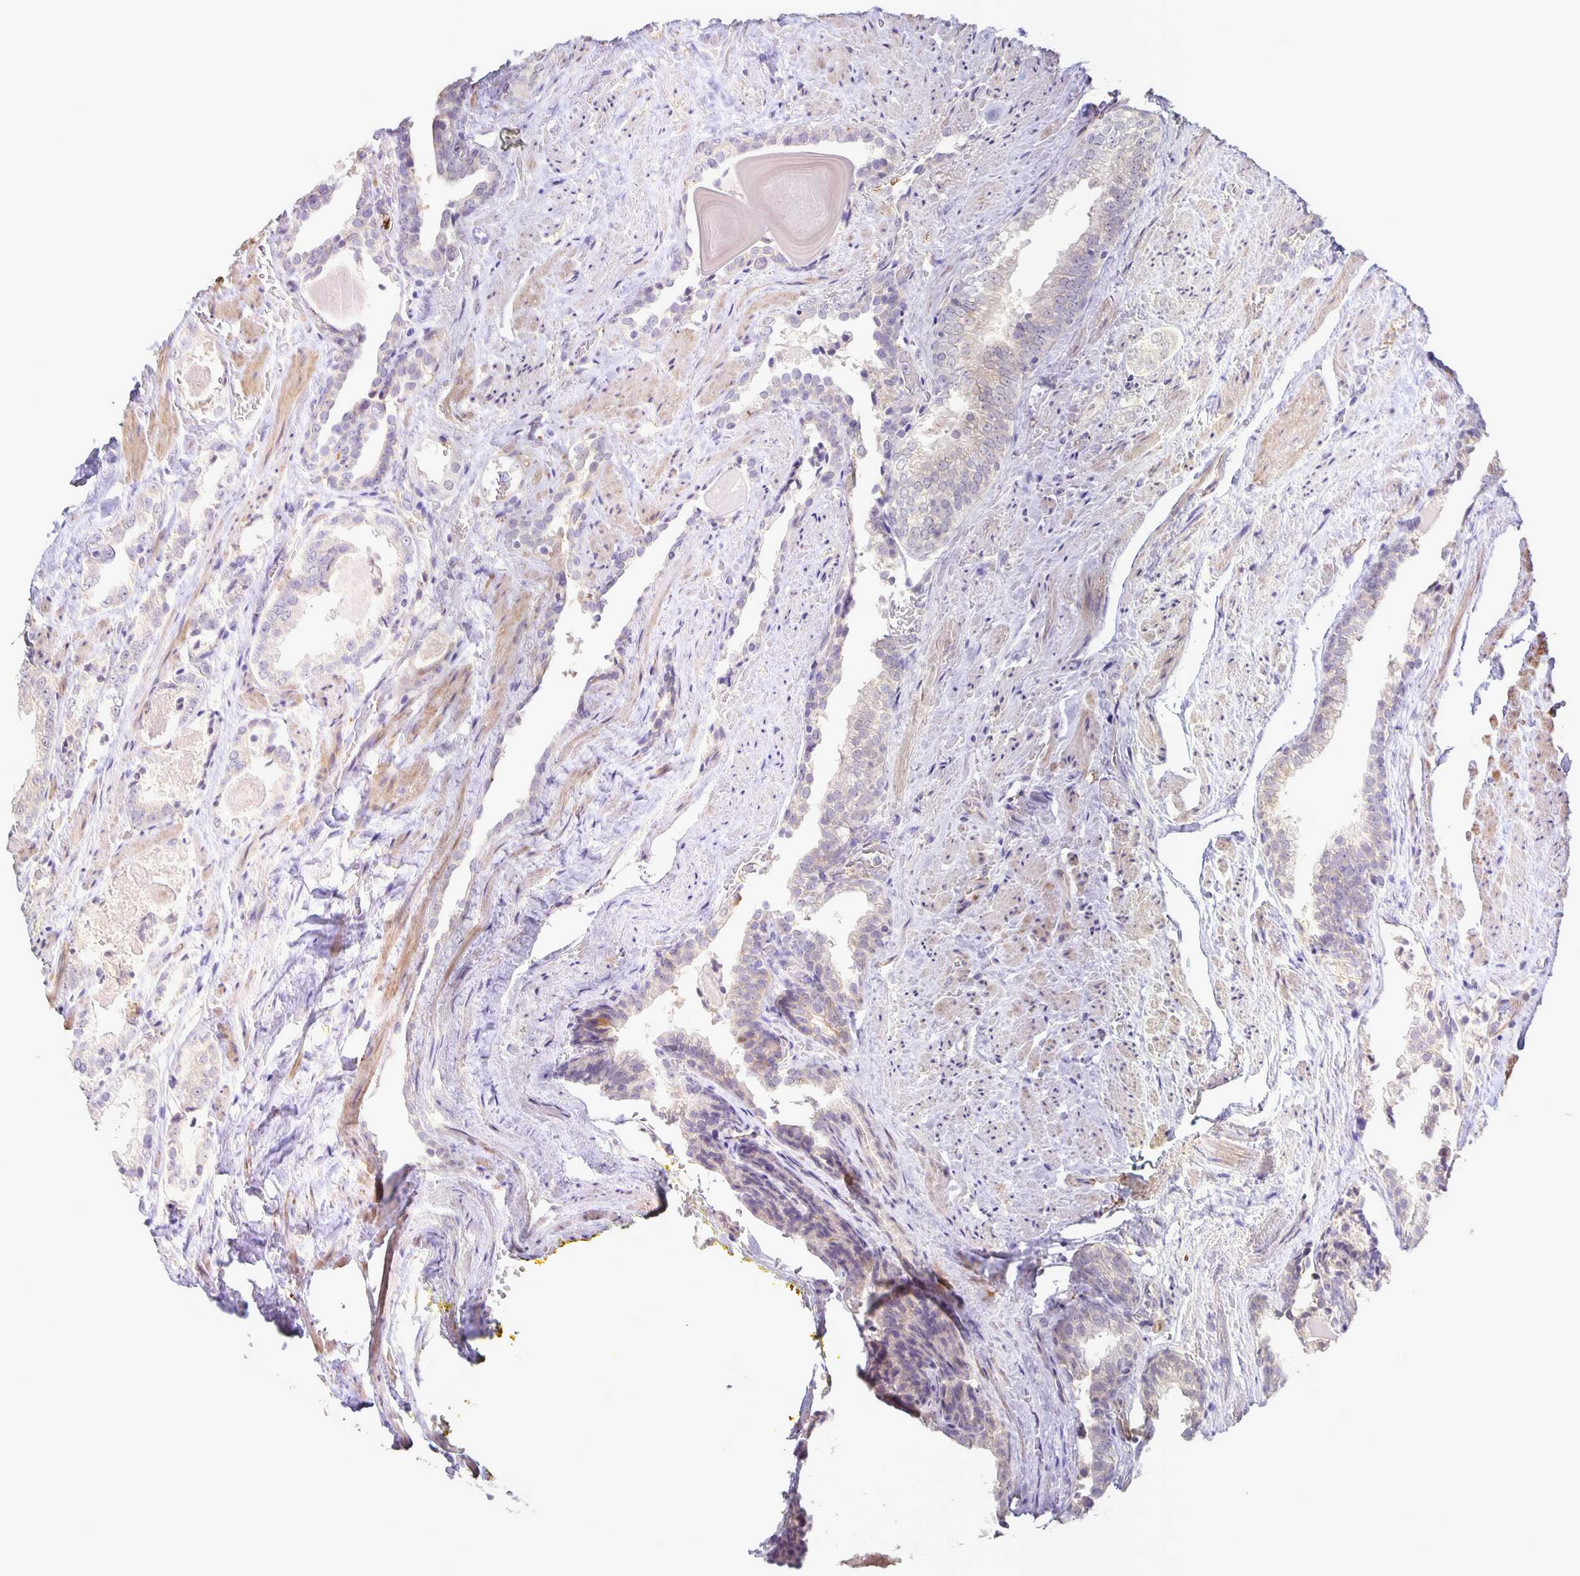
{"staining": {"intensity": "negative", "quantity": "none", "location": "none"}, "tissue": "prostate cancer", "cell_type": "Tumor cells", "image_type": "cancer", "snomed": [{"axis": "morphology", "description": "Adenocarcinoma, High grade"}, {"axis": "topography", "description": "Prostate"}], "caption": "IHC micrograph of prostate cancer (high-grade adenocarcinoma) stained for a protein (brown), which reveals no positivity in tumor cells.", "gene": "SRCIN1", "patient": {"sex": "male", "age": 65}}